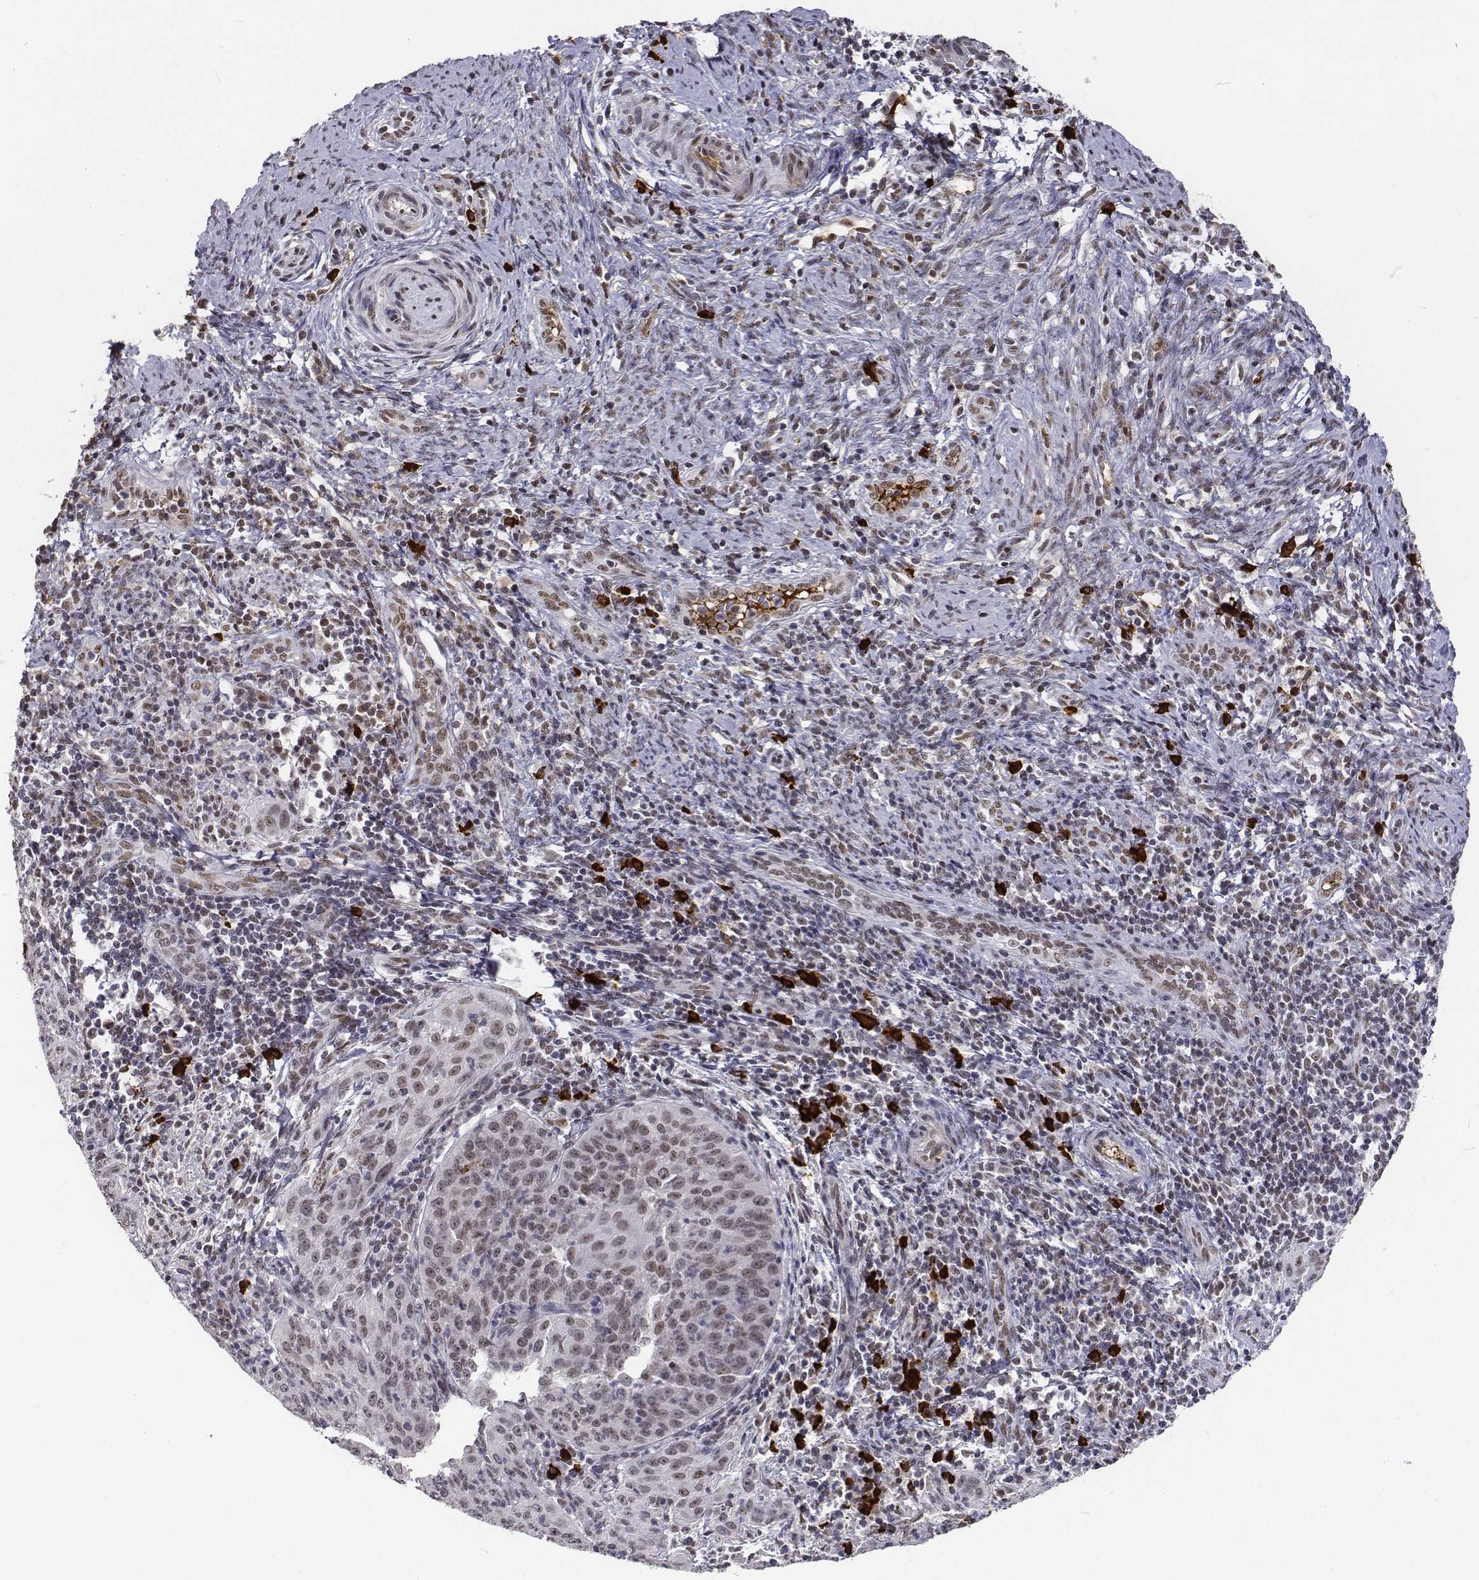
{"staining": {"intensity": "weak", "quantity": ">75%", "location": "nuclear"}, "tissue": "cervical cancer", "cell_type": "Tumor cells", "image_type": "cancer", "snomed": [{"axis": "morphology", "description": "Squamous cell carcinoma, NOS"}, {"axis": "topography", "description": "Cervix"}], "caption": "Human squamous cell carcinoma (cervical) stained with a protein marker exhibits weak staining in tumor cells.", "gene": "ATRX", "patient": {"sex": "female", "age": 30}}